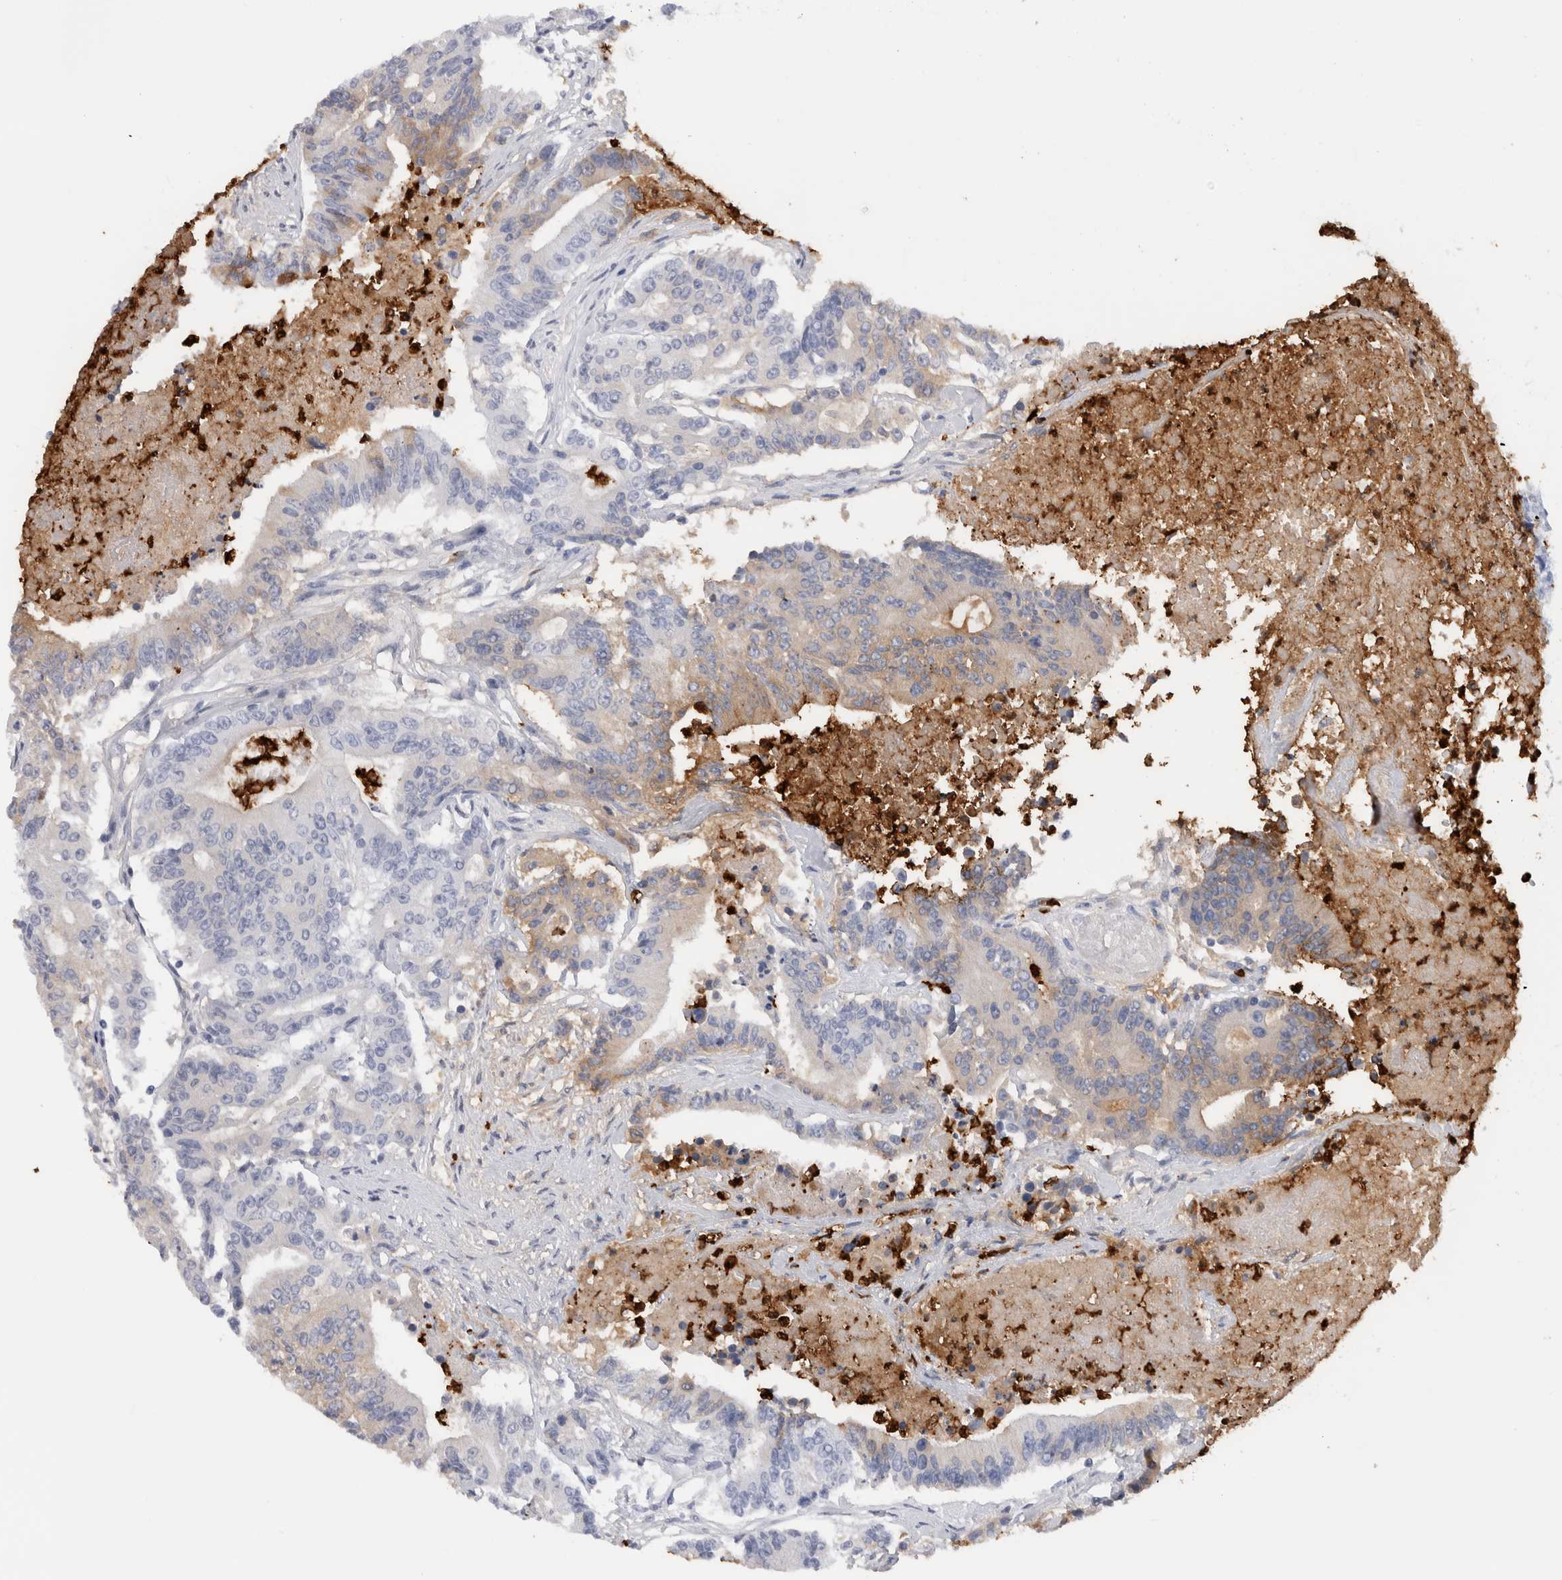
{"staining": {"intensity": "weak", "quantity": "25%-75%", "location": "cytoplasmic/membranous"}, "tissue": "colorectal cancer", "cell_type": "Tumor cells", "image_type": "cancer", "snomed": [{"axis": "morphology", "description": "Adenocarcinoma, NOS"}, {"axis": "topography", "description": "Colon"}], "caption": "Immunohistochemical staining of colorectal cancer displays weak cytoplasmic/membranous protein staining in about 25%-75% of tumor cells.", "gene": "S100A8", "patient": {"sex": "female", "age": 77}}